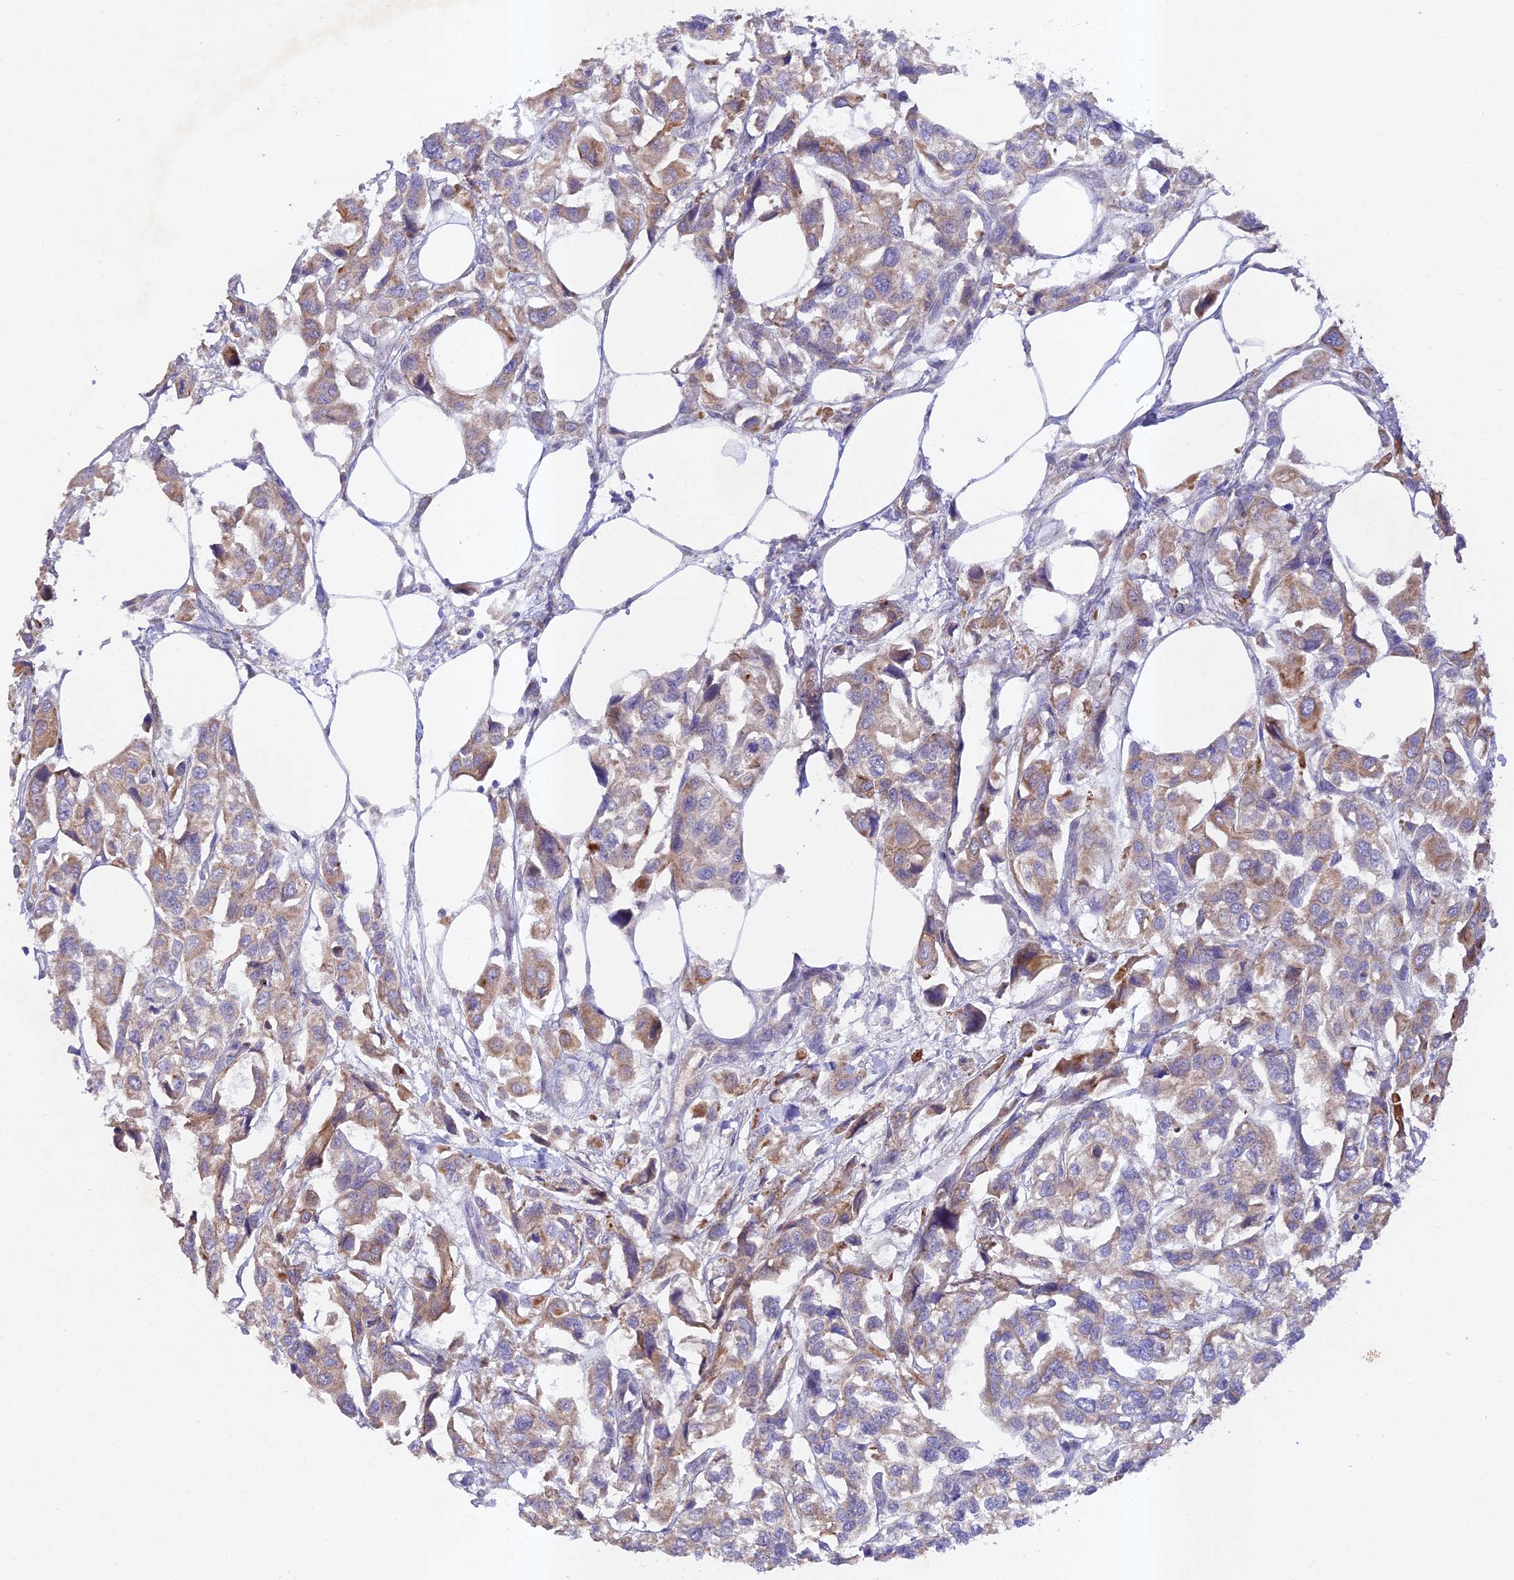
{"staining": {"intensity": "weak", "quantity": "25%-75%", "location": "cytoplasmic/membranous"}, "tissue": "urothelial cancer", "cell_type": "Tumor cells", "image_type": "cancer", "snomed": [{"axis": "morphology", "description": "Urothelial carcinoma, High grade"}, {"axis": "topography", "description": "Urinary bladder"}], "caption": "Immunohistochemical staining of human urothelial cancer shows low levels of weak cytoplasmic/membranous protein positivity in about 25%-75% of tumor cells. (IHC, brightfield microscopy, high magnification).", "gene": "RALGAPA2", "patient": {"sex": "male", "age": 67}}